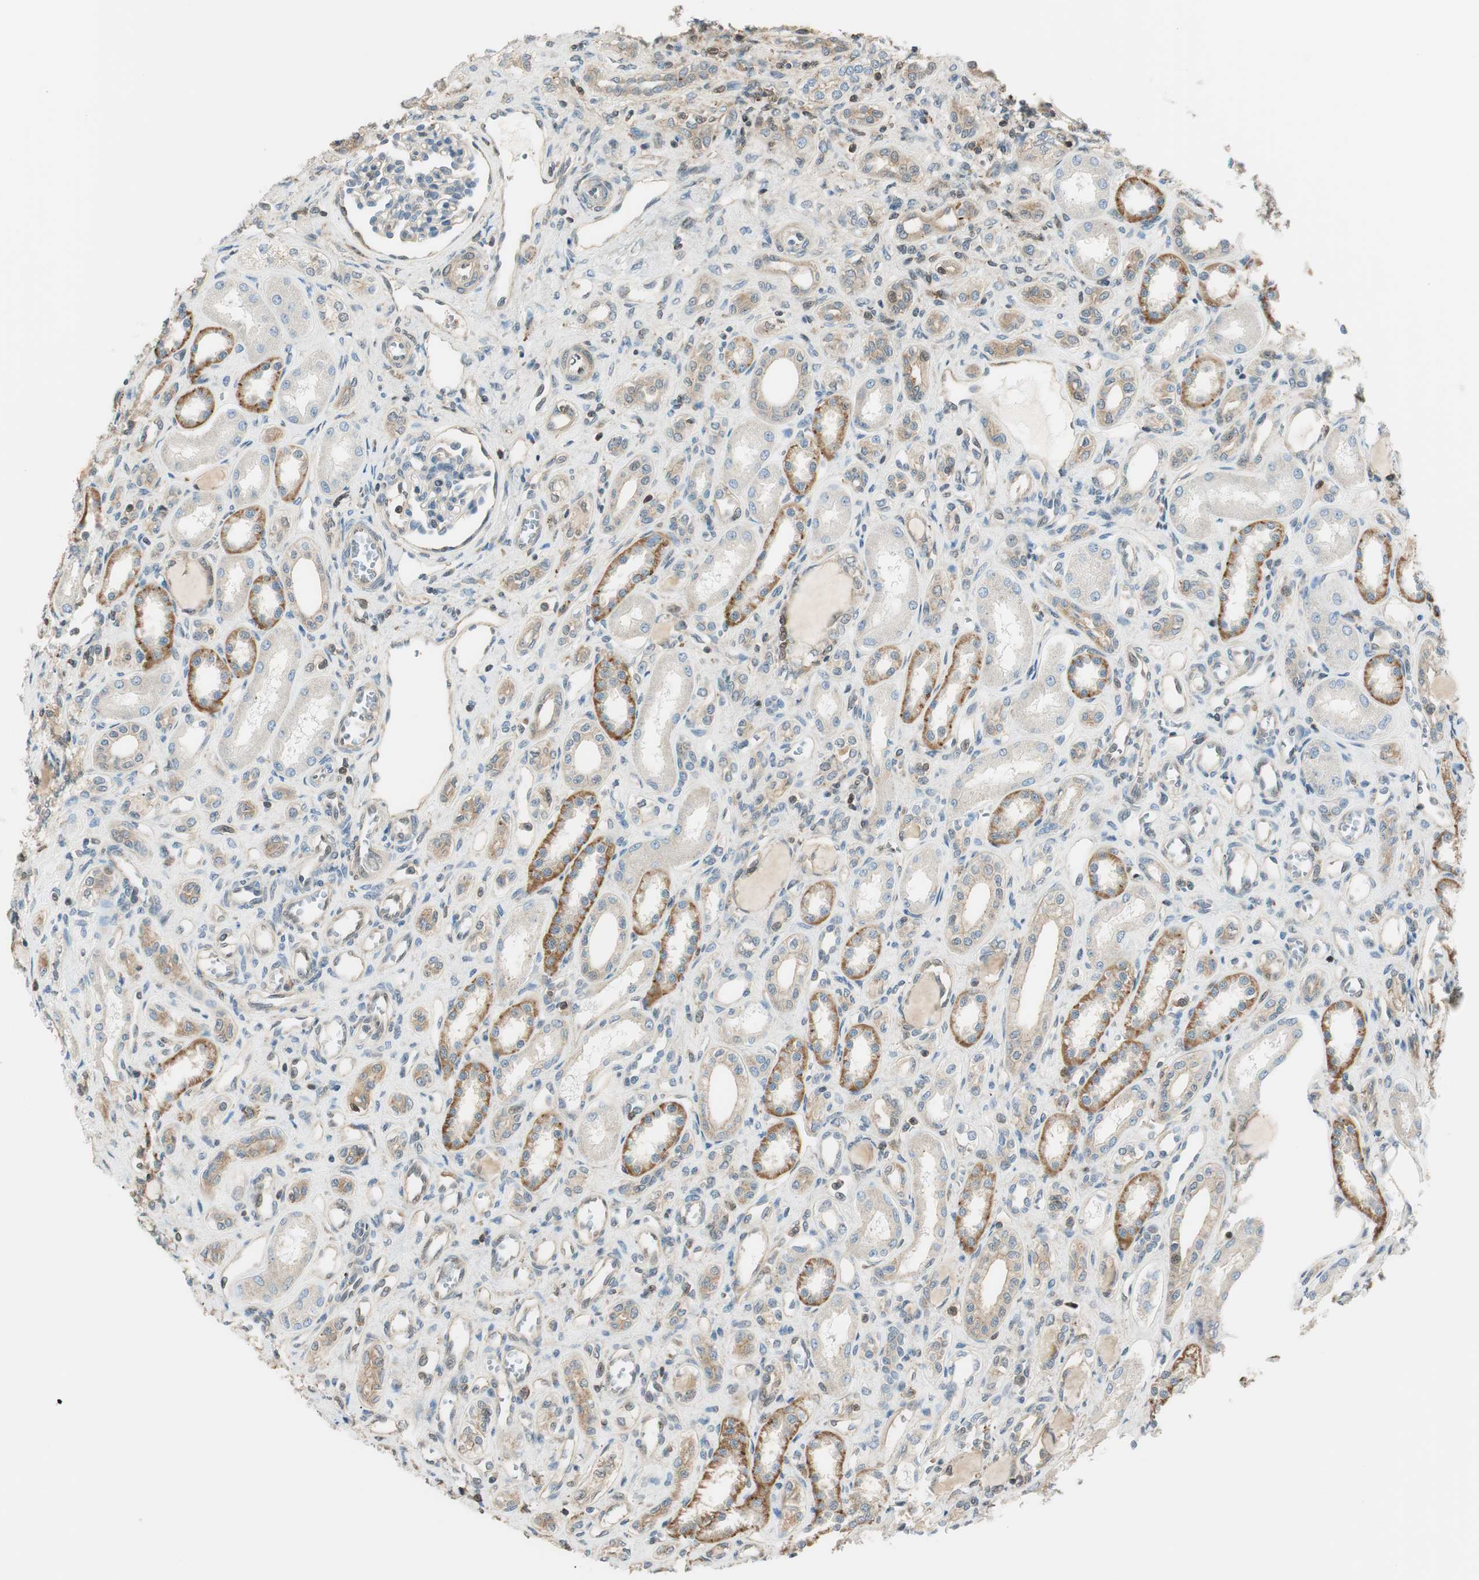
{"staining": {"intensity": "weak", "quantity": "<25%", "location": "cytoplasmic/membranous"}, "tissue": "kidney", "cell_type": "Cells in glomeruli", "image_type": "normal", "snomed": [{"axis": "morphology", "description": "Normal tissue, NOS"}, {"axis": "topography", "description": "Kidney"}], "caption": "Immunohistochemistry (IHC) photomicrograph of benign kidney: human kidney stained with DAB (3,3'-diaminobenzidine) demonstrates no significant protein positivity in cells in glomeruli. Nuclei are stained in blue.", "gene": "PI4K2B", "patient": {"sex": "male", "age": 7}}